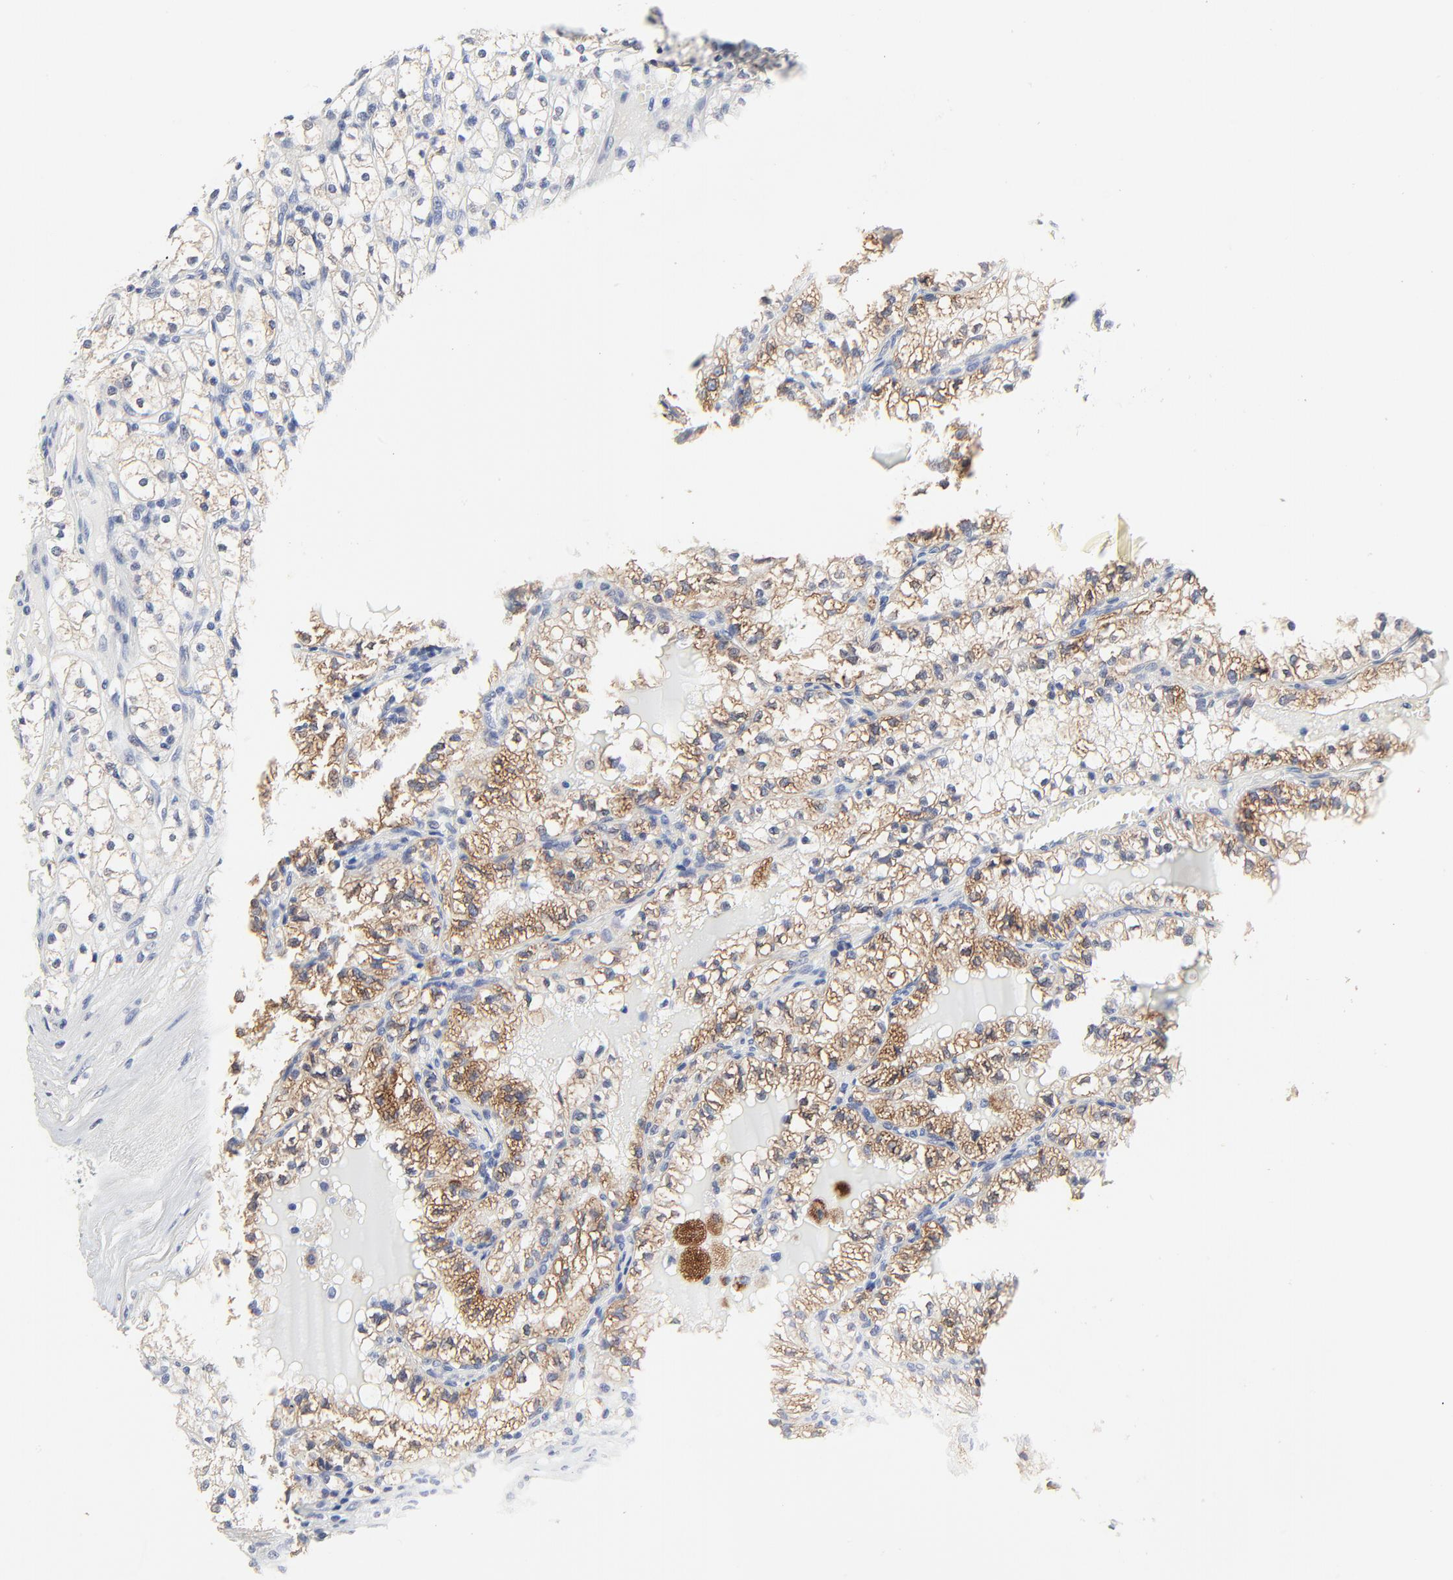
{"staining": {"intensity": "weak", "quantity": ">75%", "location": "cytoplasmic/membranous"}, "tissue": "renal cancer", "cell_type": "Tumor cells", "image_type": "cancer", "snomed": [{"axis": "morphology", "description": "Adenocarcinoma, NOS"}, {"axis": "topography", "description": "Kidney"}], "caption": "Adenocarcinoma (renal) stained for a protein exhibits weak cytoplasmic/membranous positivity in tumor cells.", "gene": "DHRSX", "patient": {"sex": "male", "age": 61}}